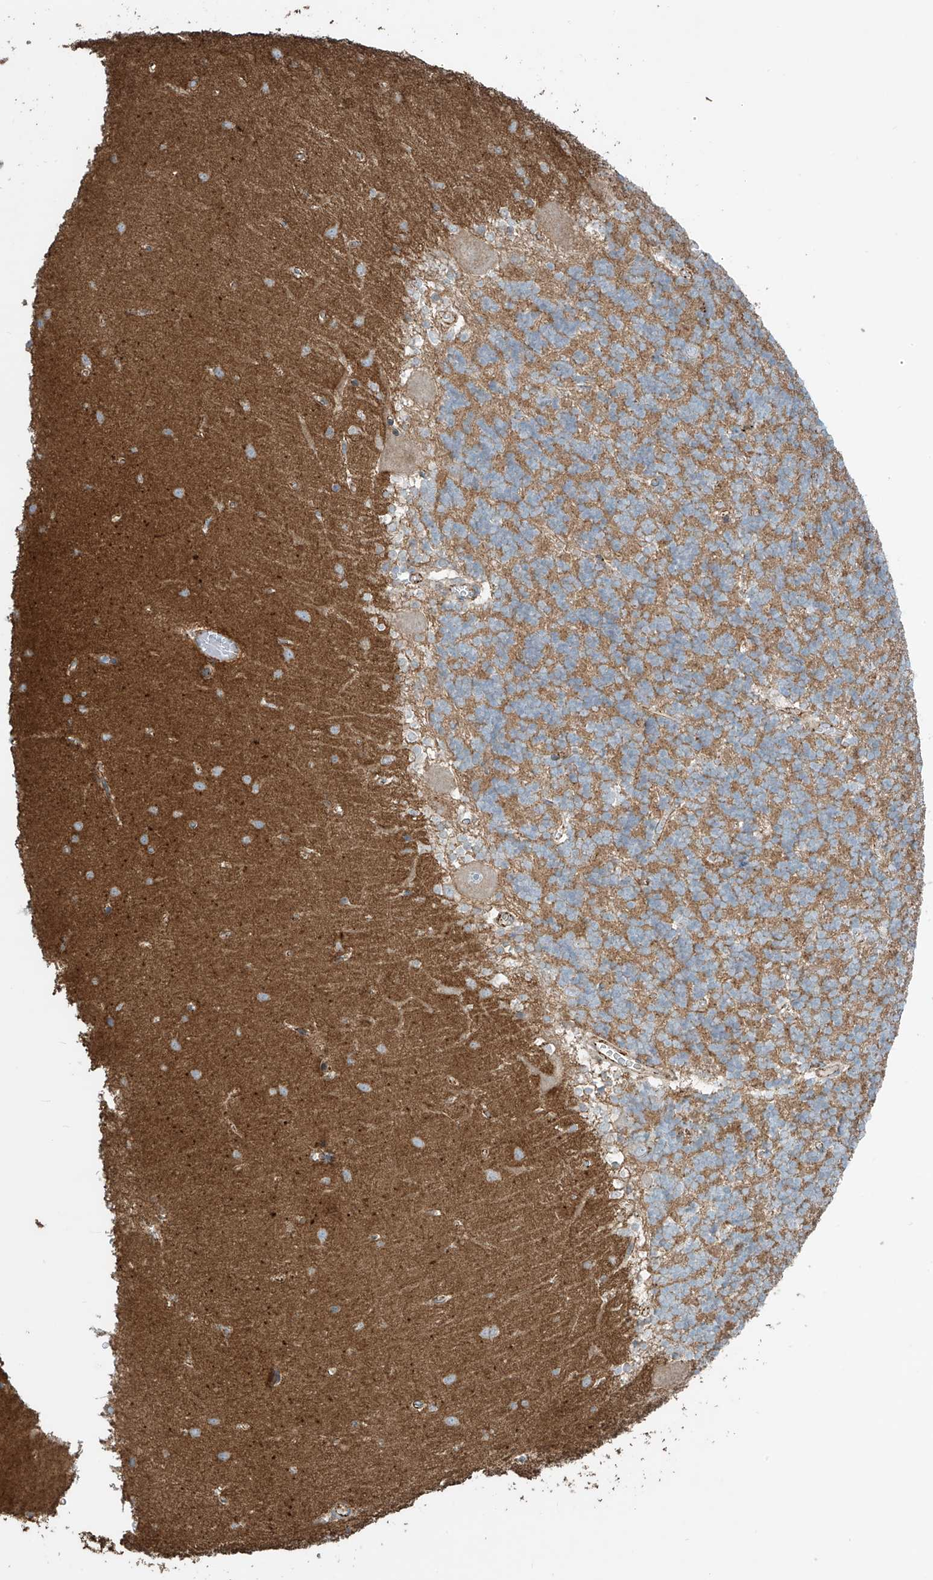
{"staining": {"intensity": "moderate", "quantity": ">75%", "location": "cytoplasmic/membranous"}, "tissue": "cerebellum", "cell_type": "Cells in granular layer", "image_type": "normal", "snomed": [{"axis": "morphology", "description": "Normal tissue, NOS"}, {"axis": "topography", "description": "Cerebellum"}], "caption": "About >75% of cells in granular layer in normal cerebellum show moderate cytoplasmic/membranous protein expression as visualized by brown immunohistochemical staining.", "gene": "SLC9A2", "patient": {"sex": "male", "age": 37}}